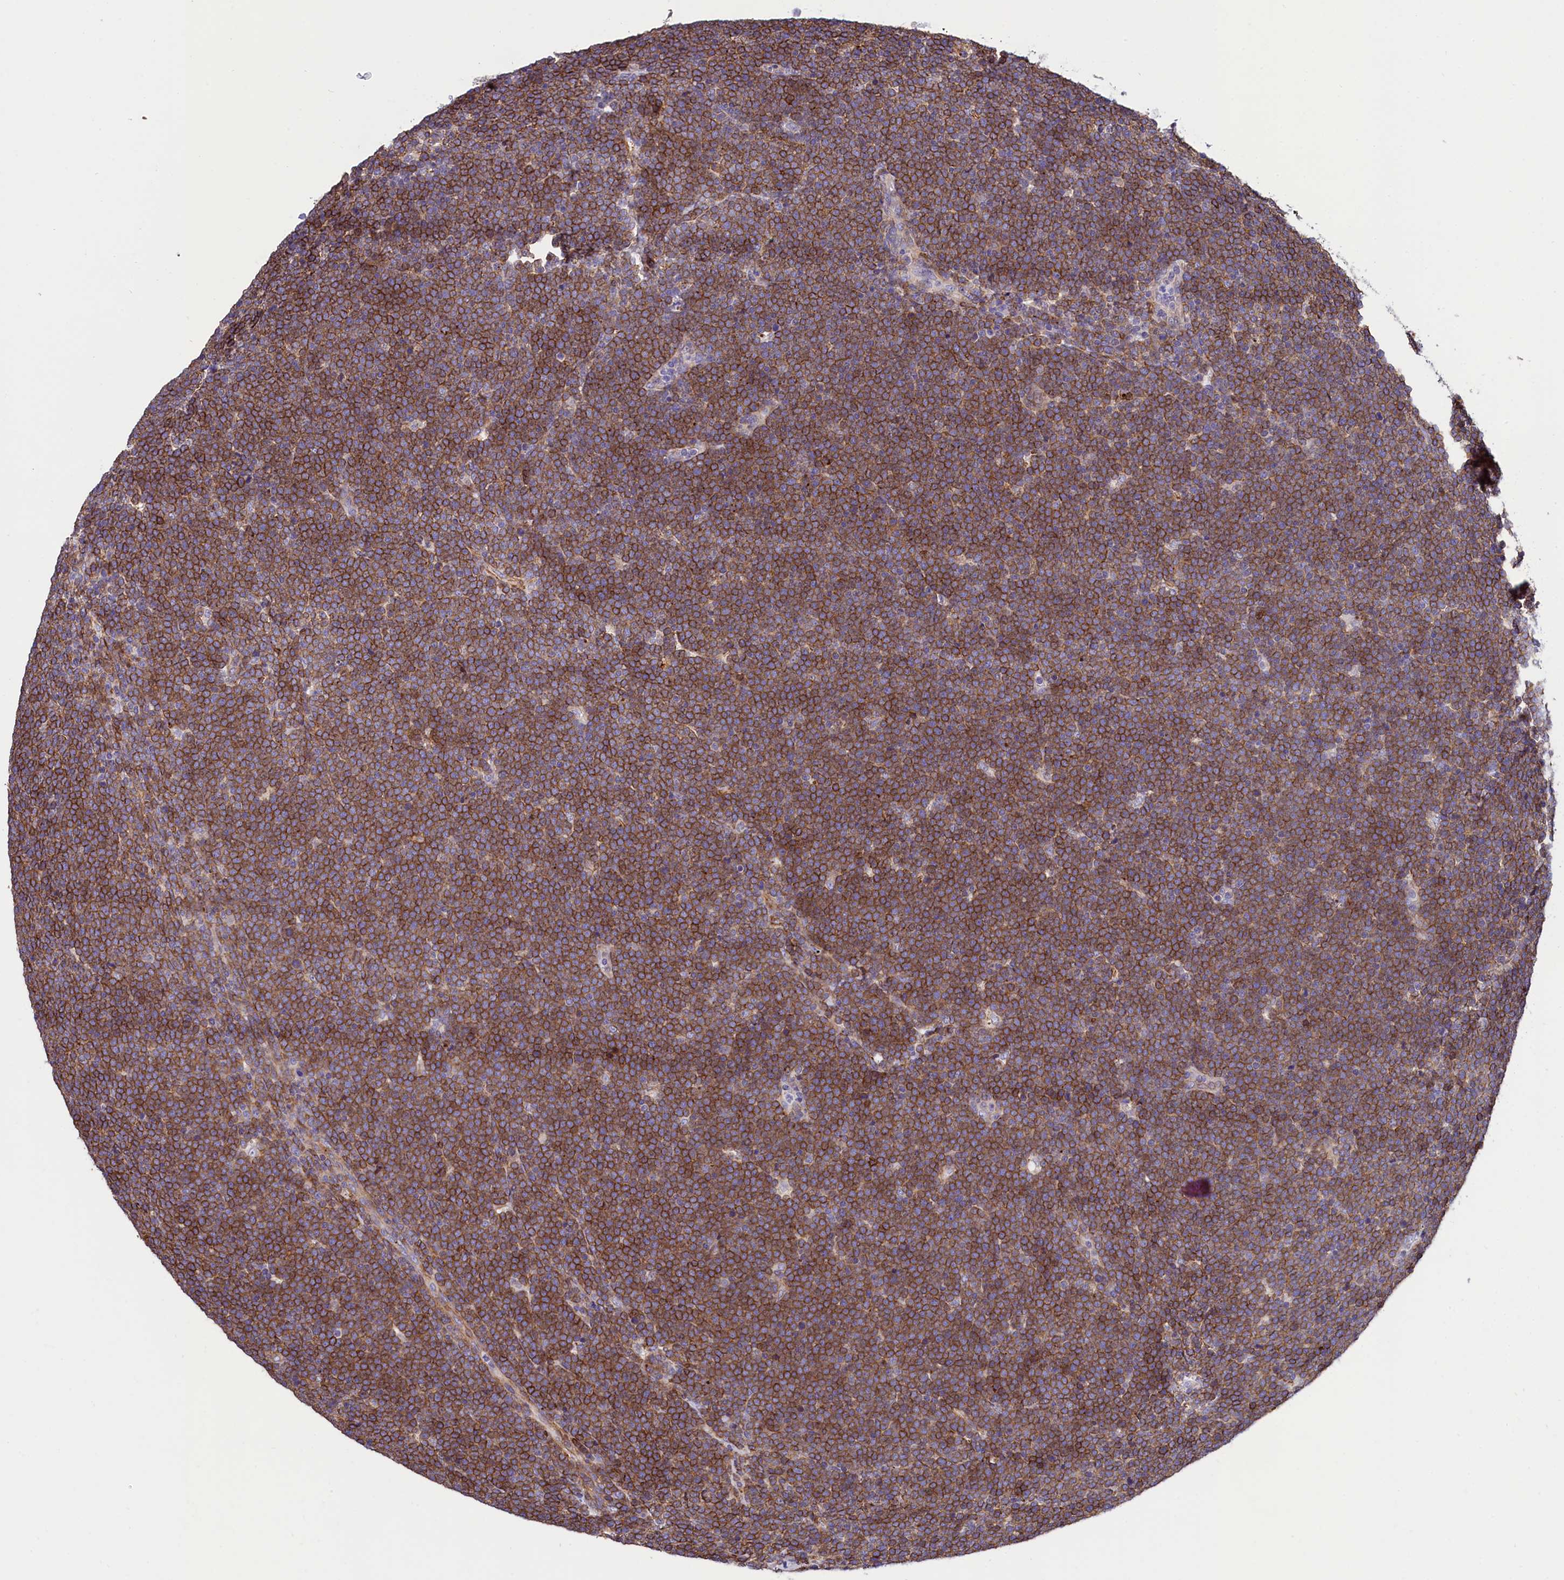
{"staining": {"intensity": "moderate", "quantity": ">75%", "location": "cytoplasmic/membranous"}, "tissue": "lymphoma", "cell_type": "Tumor cells", "image_type": "cancer", "snomed": [{"axis": "morphology", "description": "Malignant lymphoma, non-Hodgkin's type, High grade"}, {"axis": "topography", "description": "Lymph node"}], "caption": "DAB (3,3'-diaminobenzidine) immunohistochemical staining of human malignant lymphoma, non-Hodgkin's type (high-grade) shows moderate cytoplasmic/membranous protein positivity in approximately >75% of tumor cells.", "gene": "ZNF2", "patient": {"sex": "male", "age": 13}}